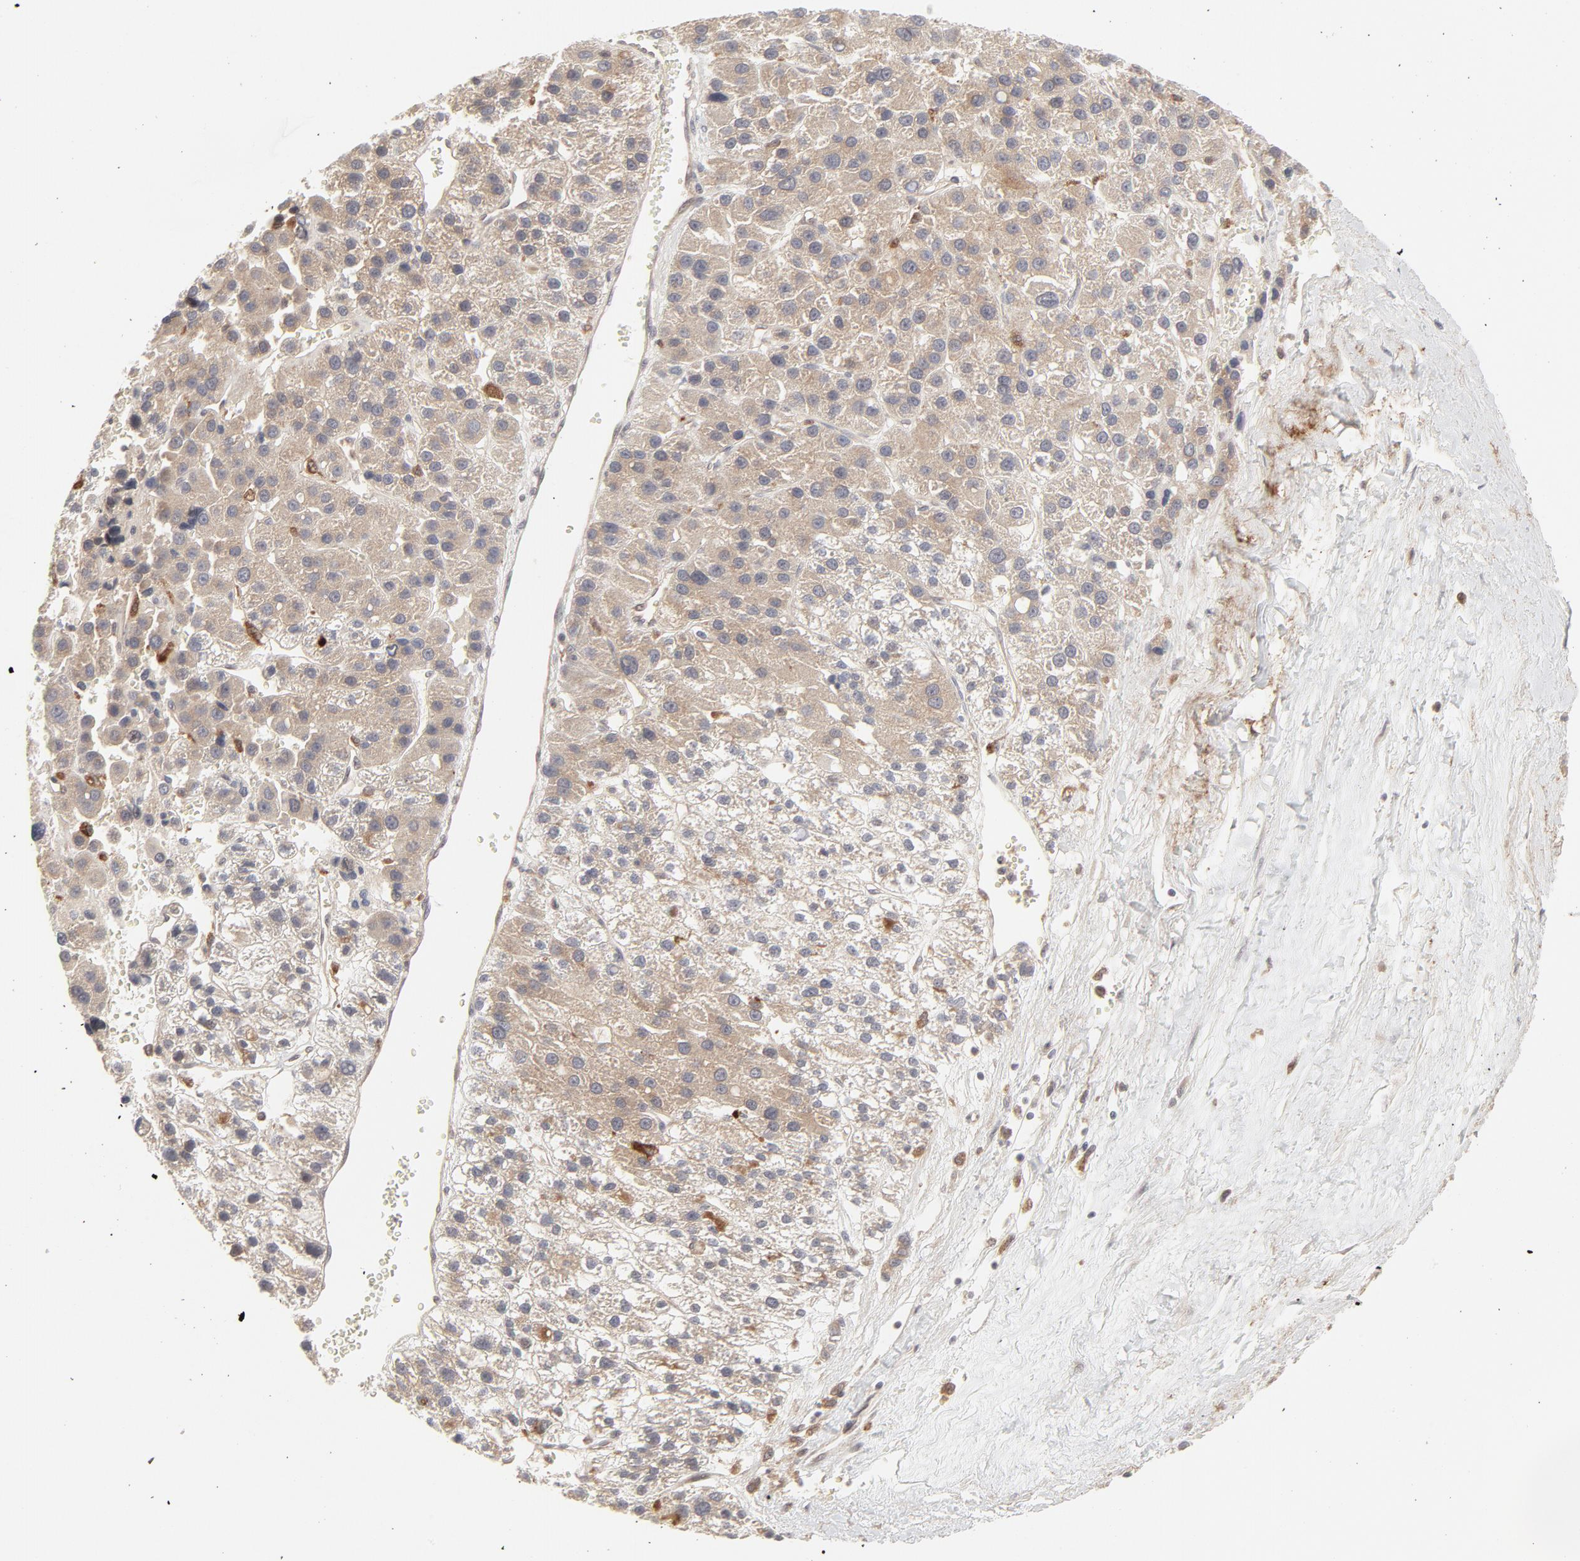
{"staining": {"intensity": "moderate", "quantity": ">75%", "location": "cytoplasmic/membranous"}, "tissue": "liver cancer", "cell_type": "Tumor cells", "image_type": "cancer", "snomed": [{"axis": "morphology", "description": "Carcinoma, Hepatocellular, NOS"}, {"axis": "topography", "description": "Liver"}], "caption": "A photomicrograph of liver cancer (hepatocellular carcinoma) stained for a protein reveals moderate cytoplasmic/membranous brown staining in tumor cells.", "gene": "RAB5C", "patient": {"sex": "female", "age": 85}}